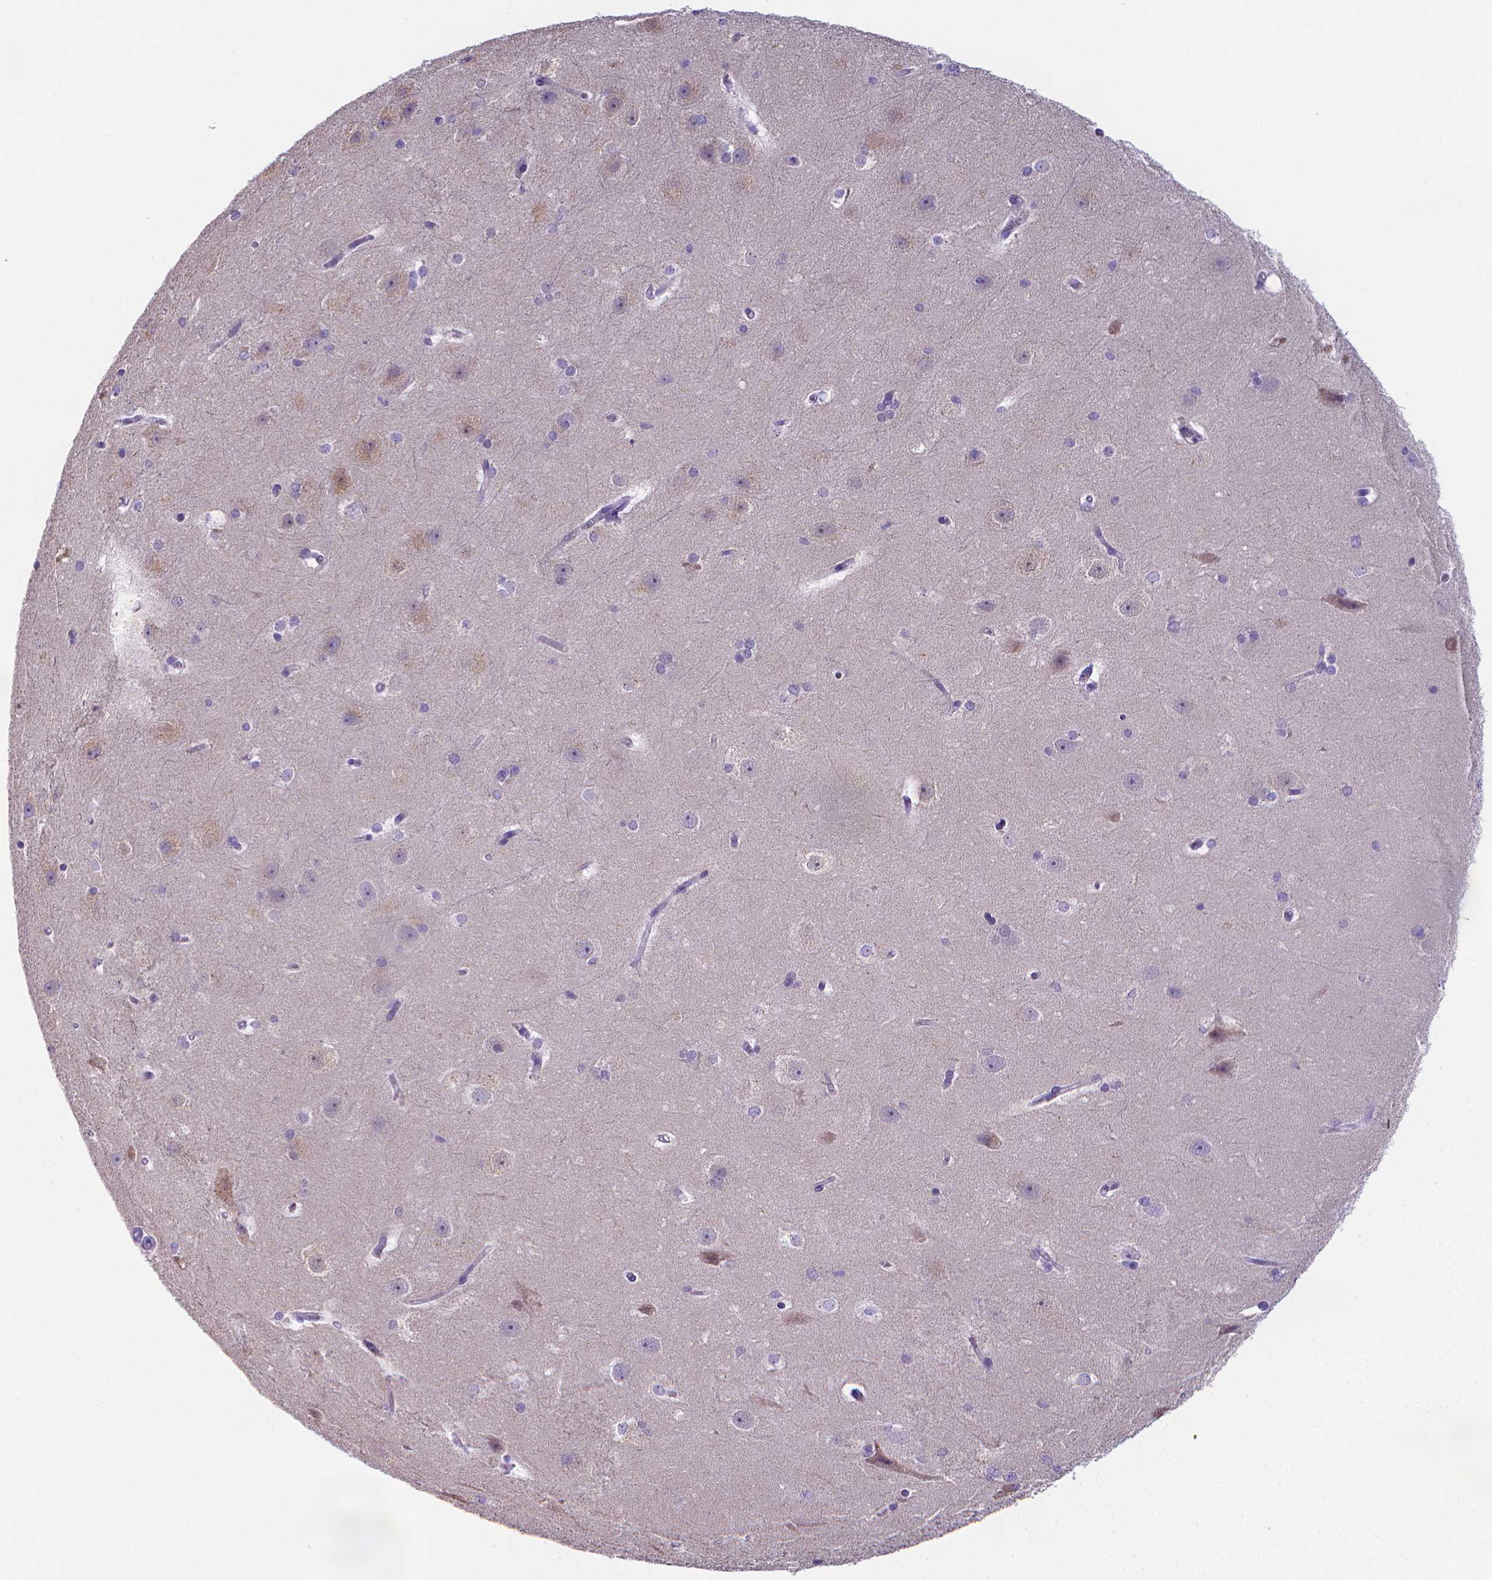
{"staining": {"intensity": "negative", "quantity": "none", "location": "none"}, "tissue": "hippocampus", "cell_type": "Glial cells", "image_type": "normal", "snomed": [{"axis": "morphology", "description": "Normal tissue, NOS"}, {"axis": "topography", "description": "Cerebral cortex"}, {"axis": "topography", "description": "Hippocampus"}], "caption": "An IHC image of unremarkable hippocampus is shown. There is no staining in glial cells of hippocampus. Nuclei are stained in blue.", "gene": "LRRC73", "patient": {"sex": "female", "age": 19}}